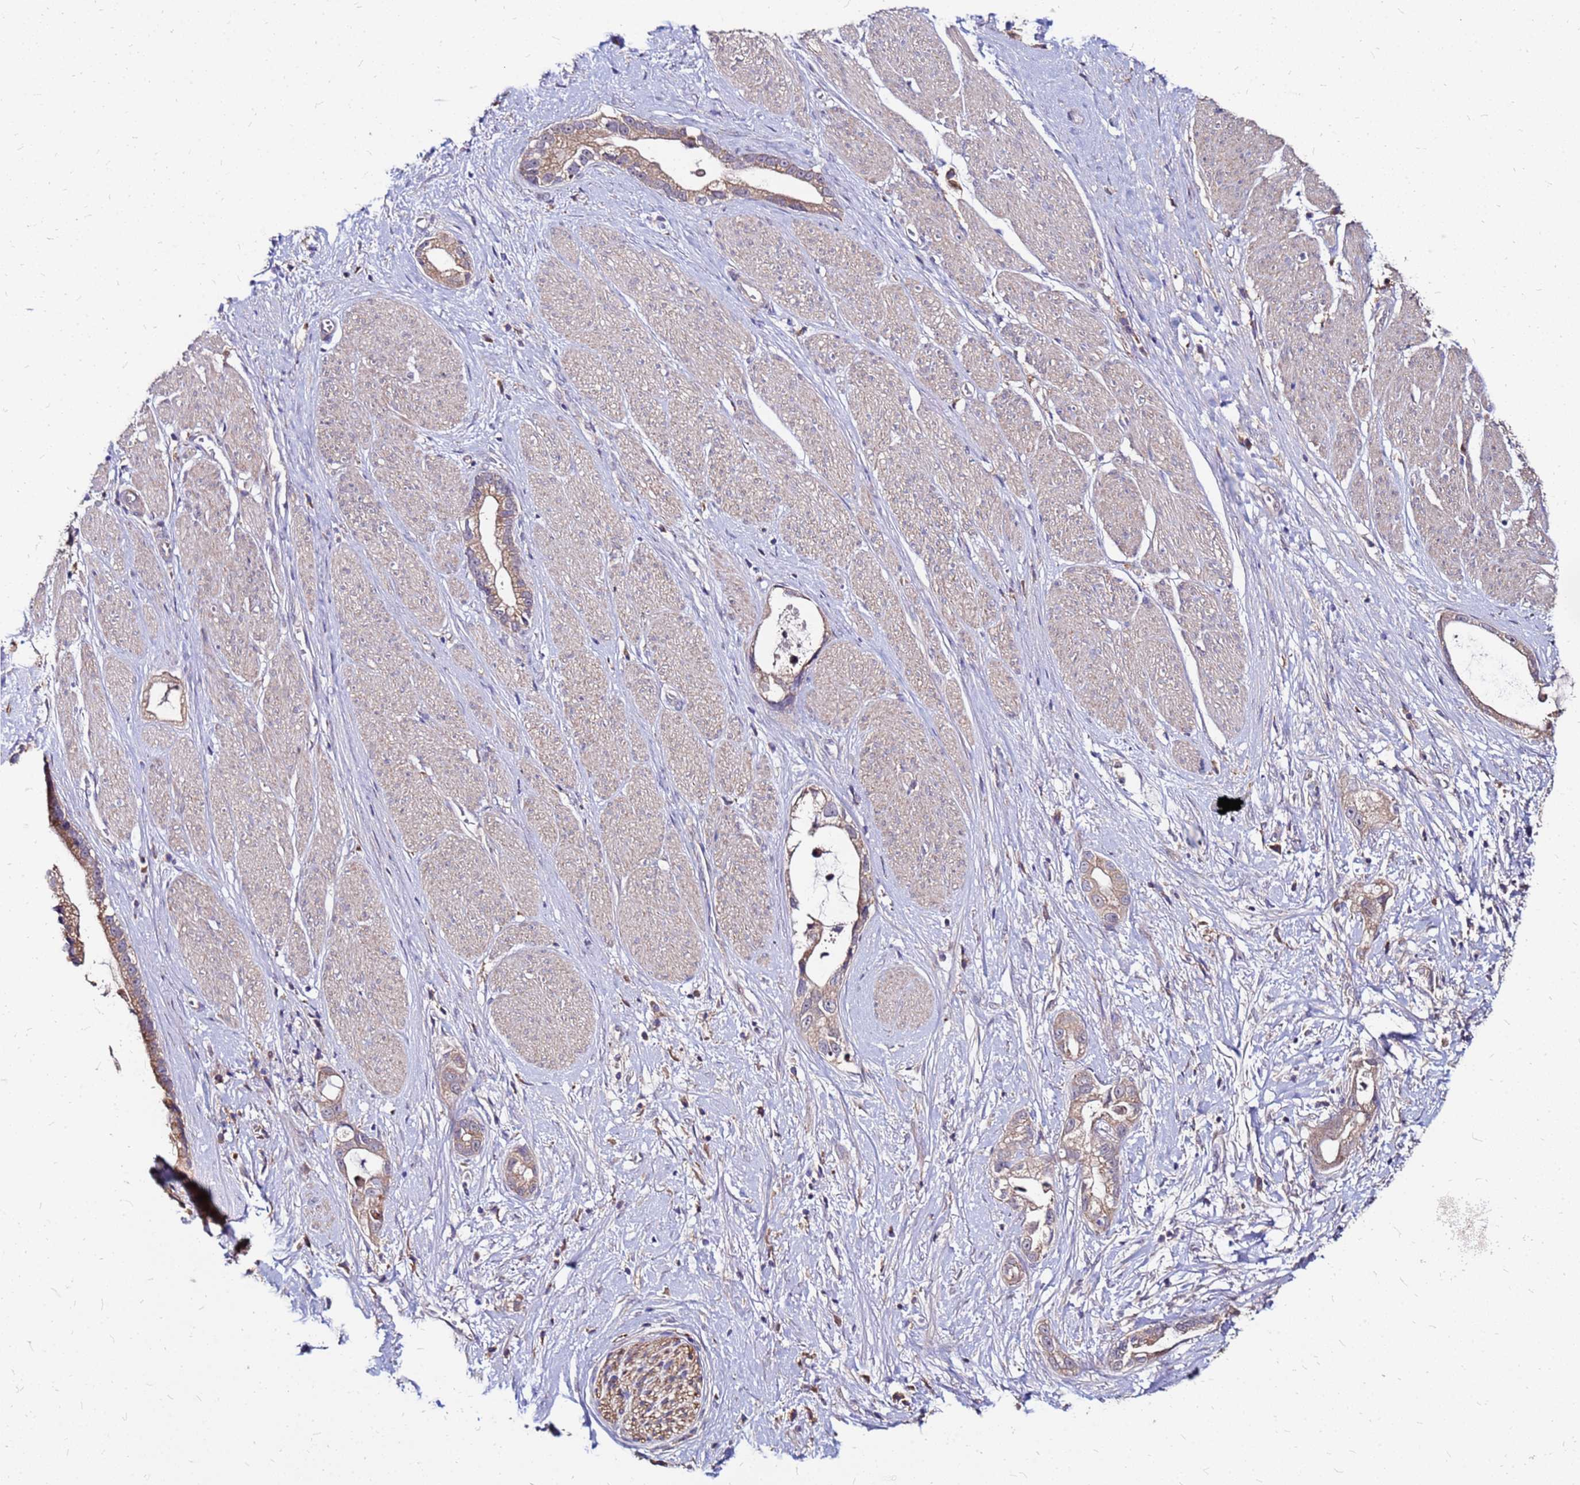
{"staining": {"intensity": "weak", "quantity": ">75%", "location": "cytoplasmic/membranous"}, "tissue": "stomach cancer", "cell_type": "Tumor cells", "image_type": "cancer", "snomed": [{"axis": "morphology", "description": "Adenocarcinoma, NOS"}, {"axis": "topography", "description": "Stomach"}], "caption": "About >75% of tumor cells in stomach cancer (adenocarcinoma) demonstrate weak cytoplasmic/membranous protein staining as visualized by brown immunohistochemical staining.", "gene": "ARHGEF5", "patient": {"sex": "male", "age": 55}}